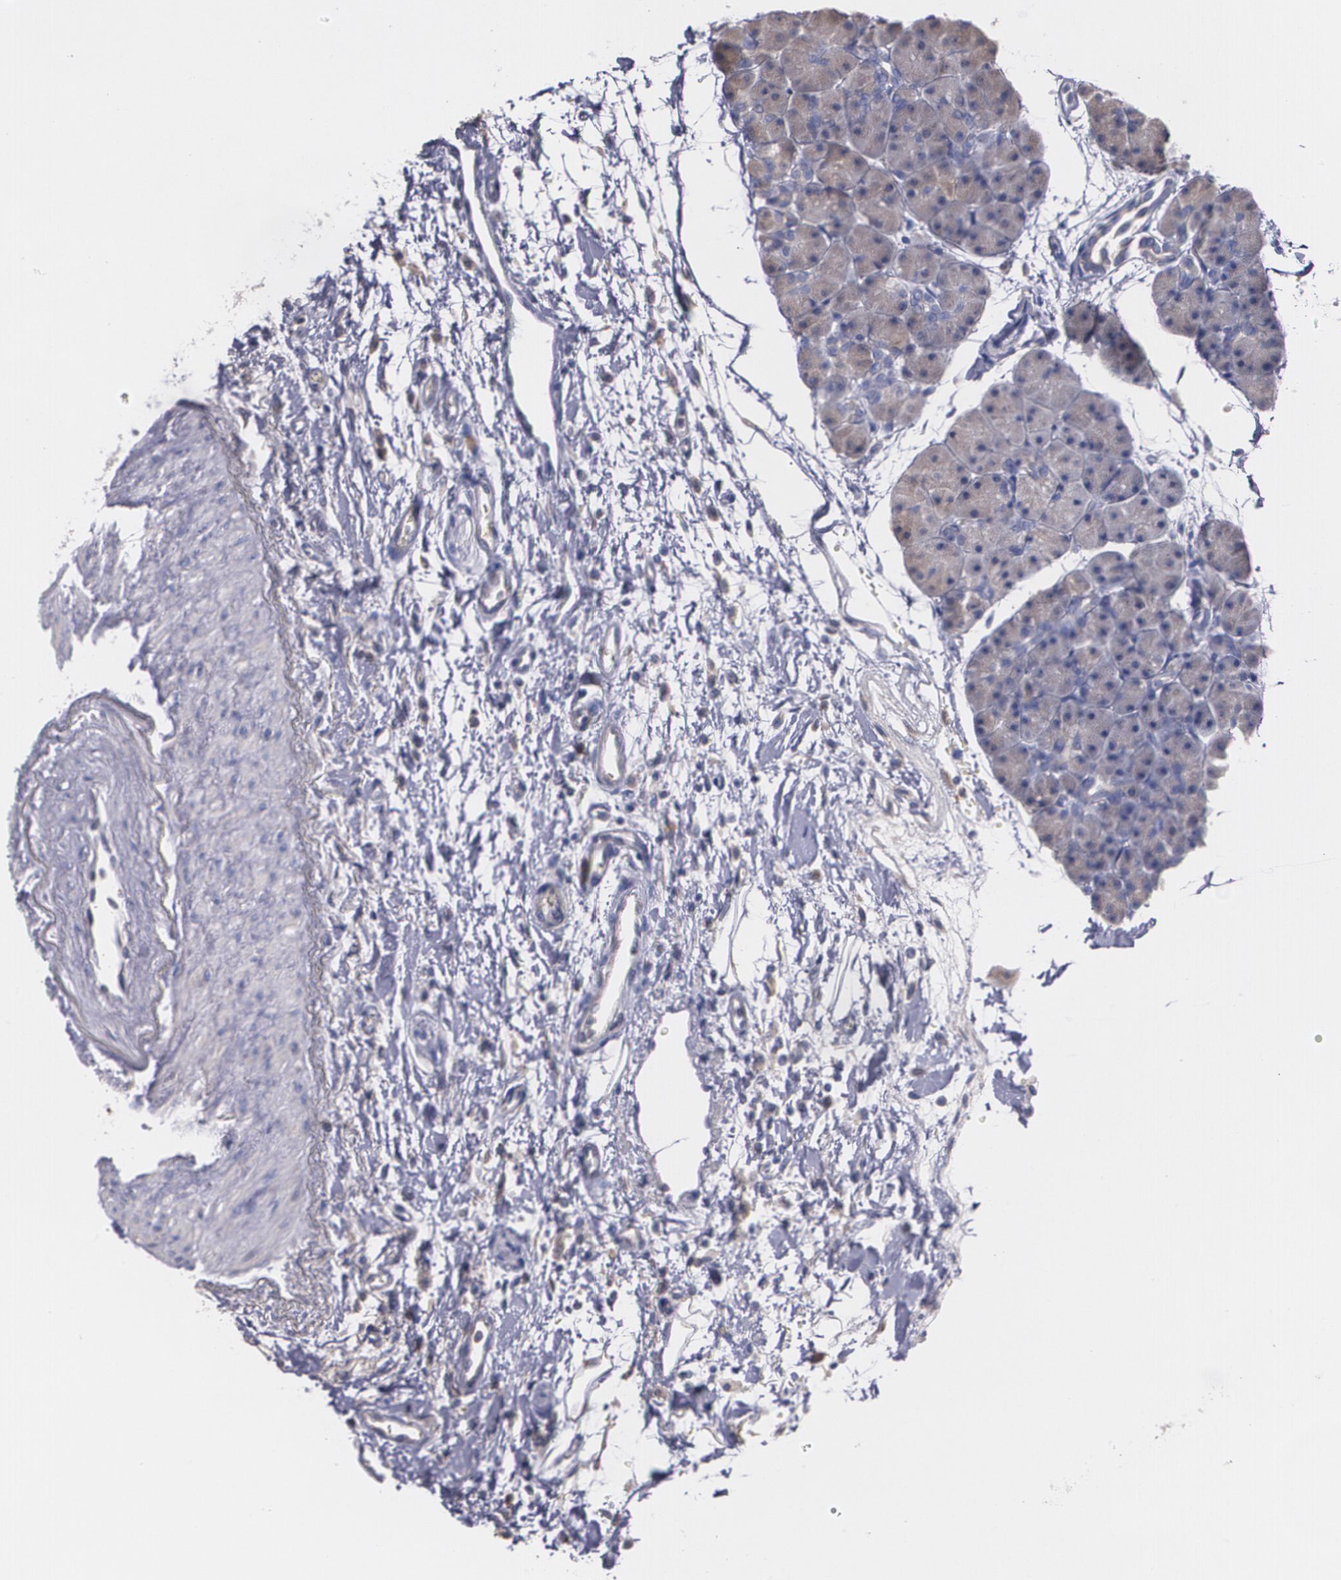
{"staining": {"intensity": "weak", "quantity": ">75%", "location": "cytoplasmic/membranous"}, "tissue": "pancreas", "cell_type": "Exocrine glandular cells", "image_type": "normal", "snomed": [{"axis": "morphology", "description": "Normal tissue, NOS"}, {"axis": "topography", "description": "Pancreas"}], "caption": "Weak cytoplasmic/membranous protein expression is present in approximately >75% of exocrine glandular cells in pancreas. (DAB IHC with brightfield microscopy, high magnification).", "gene": "AMBP", "patient": {"sex": "male", "age": 66}}